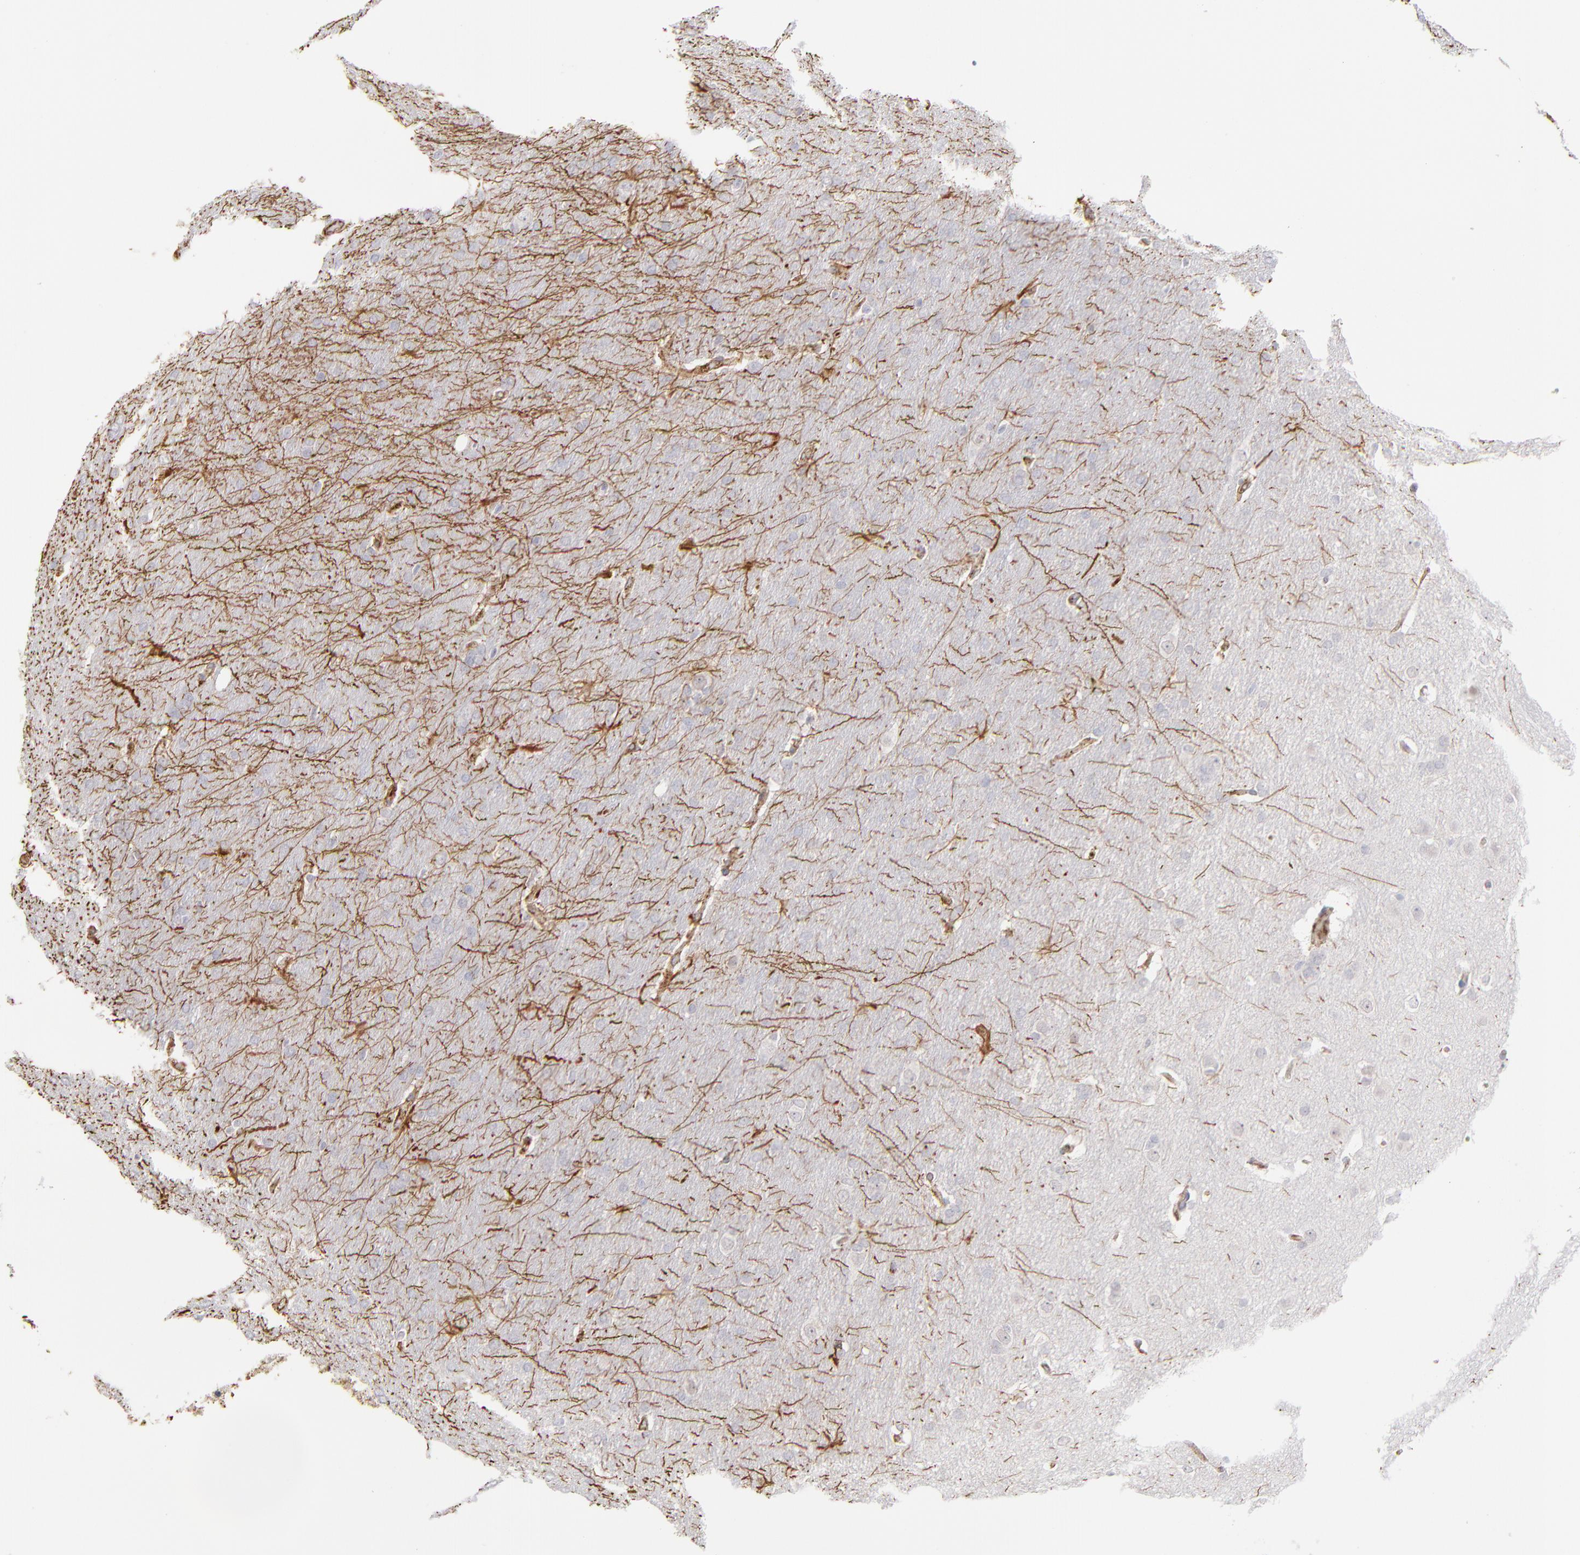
{"staining": {"intensity": "moderate", "quantity": "25%-75%", "location": "cytoplasmic/membranous"}, "tissue": "glioma", "cell_type": "Tumor cells", "image_type": "cancer", "snomed": [{"axis": "morphology", "description": "Glioma, malignant, Low grade"}, {"axis": "topography", "description": "Brain"}], "caption": "Glioma stained for a protein demonstrates moderate cytoplasmic/membranous positivity in tumor cells.", "gene": "COX8C", "patient": {"sex": "female", "age": 32}}